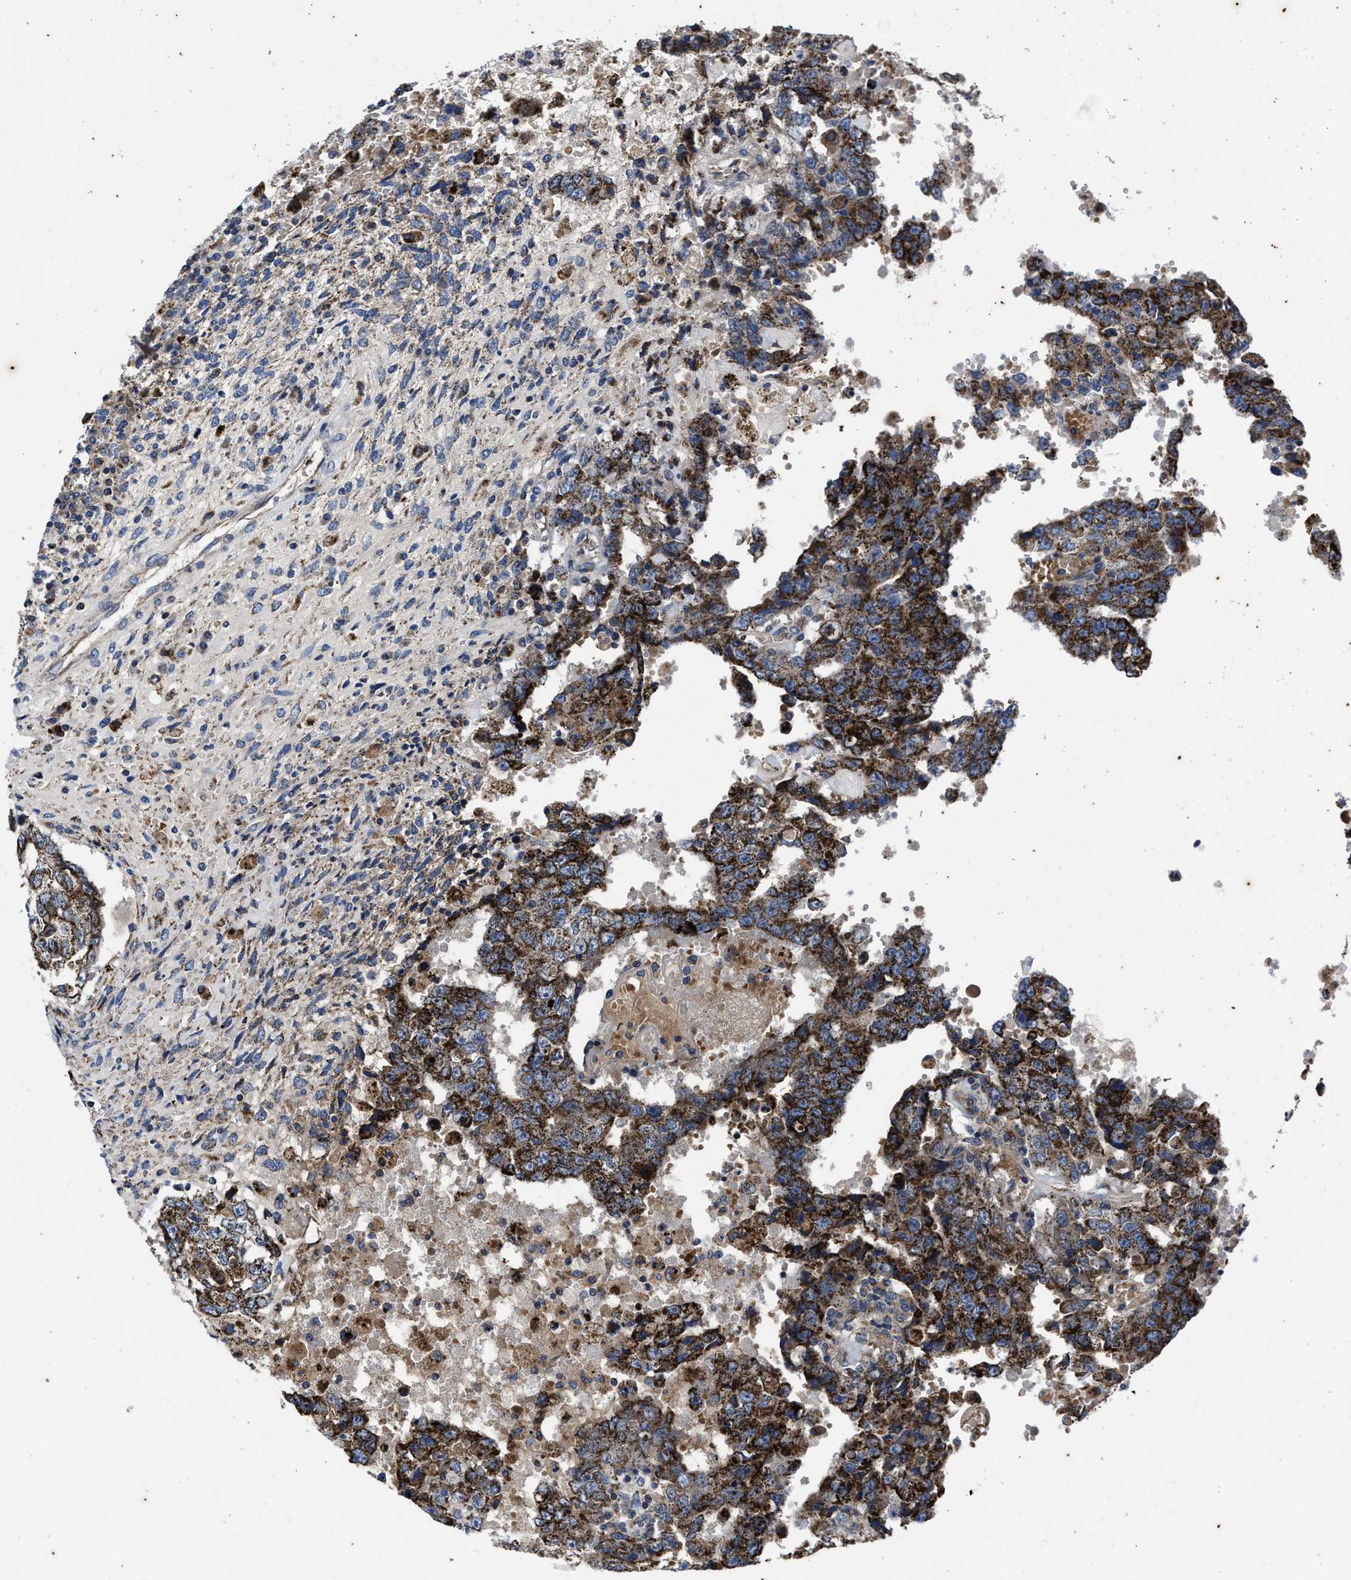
{"staining": {"intensity": "strong", "quantity": ">75%", "location": "cytoplasmic/membranous"}, "tissue": "testis cancer", "cell_type": "Tumor cells", "image_type": "cancer", "snomed": [{"axis": "morphology", "description": "Carcinoma, Embryonal, NOS"}, {"axis": "topography", "description": "Testis"}], "caption": "Protein expression by immunohistochemistry reveals strong cytoplasmic/membranous staining in approximately >75% of tumor cells in testis cancer (embryonal carcinoma).", "gene": "CACNA1D", "patient": {"sex": "male", "age": 26}}